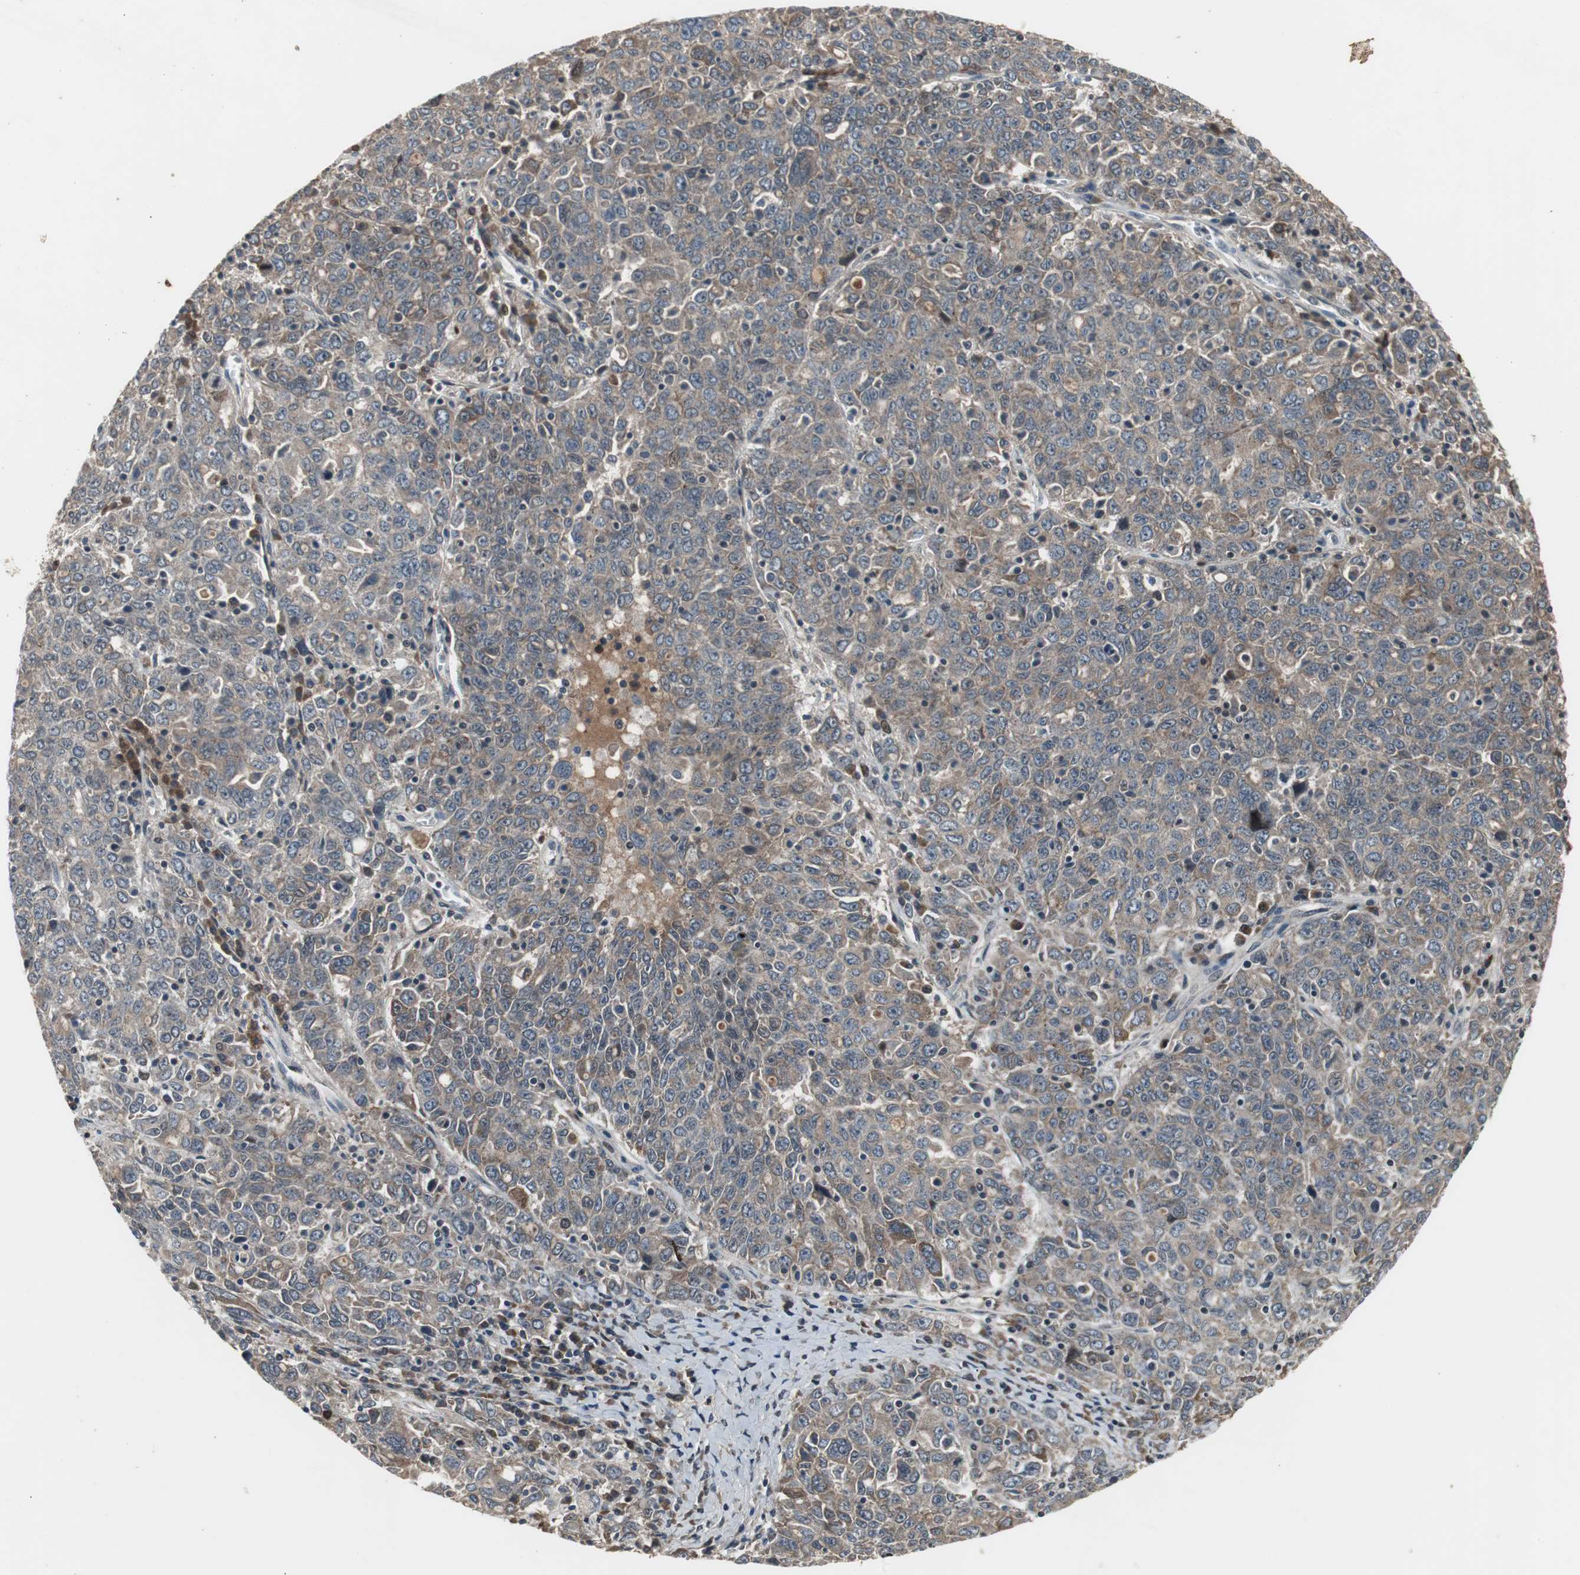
{"staining": {"intensity": "moderate", "quantity": ">75%", "location": "cytoplasmic/membranous"}, "tissue": "ovarian cancer", "cell_type": "Tumor cells", "image_type": "cancer", "snomed": [{"axis": "morphology", "description": "Carcinoma, endometroid"}, {"axis": "topography", "description": "Ovary"}], "caption": "Human ovarian cancer stained with a brown dye shows moderate cytoplasmic/membranous positive expression in about >75% of tumor cells.", "gene": "ZMPSTE24", "patient": {"sex": "female", "age": 62}}